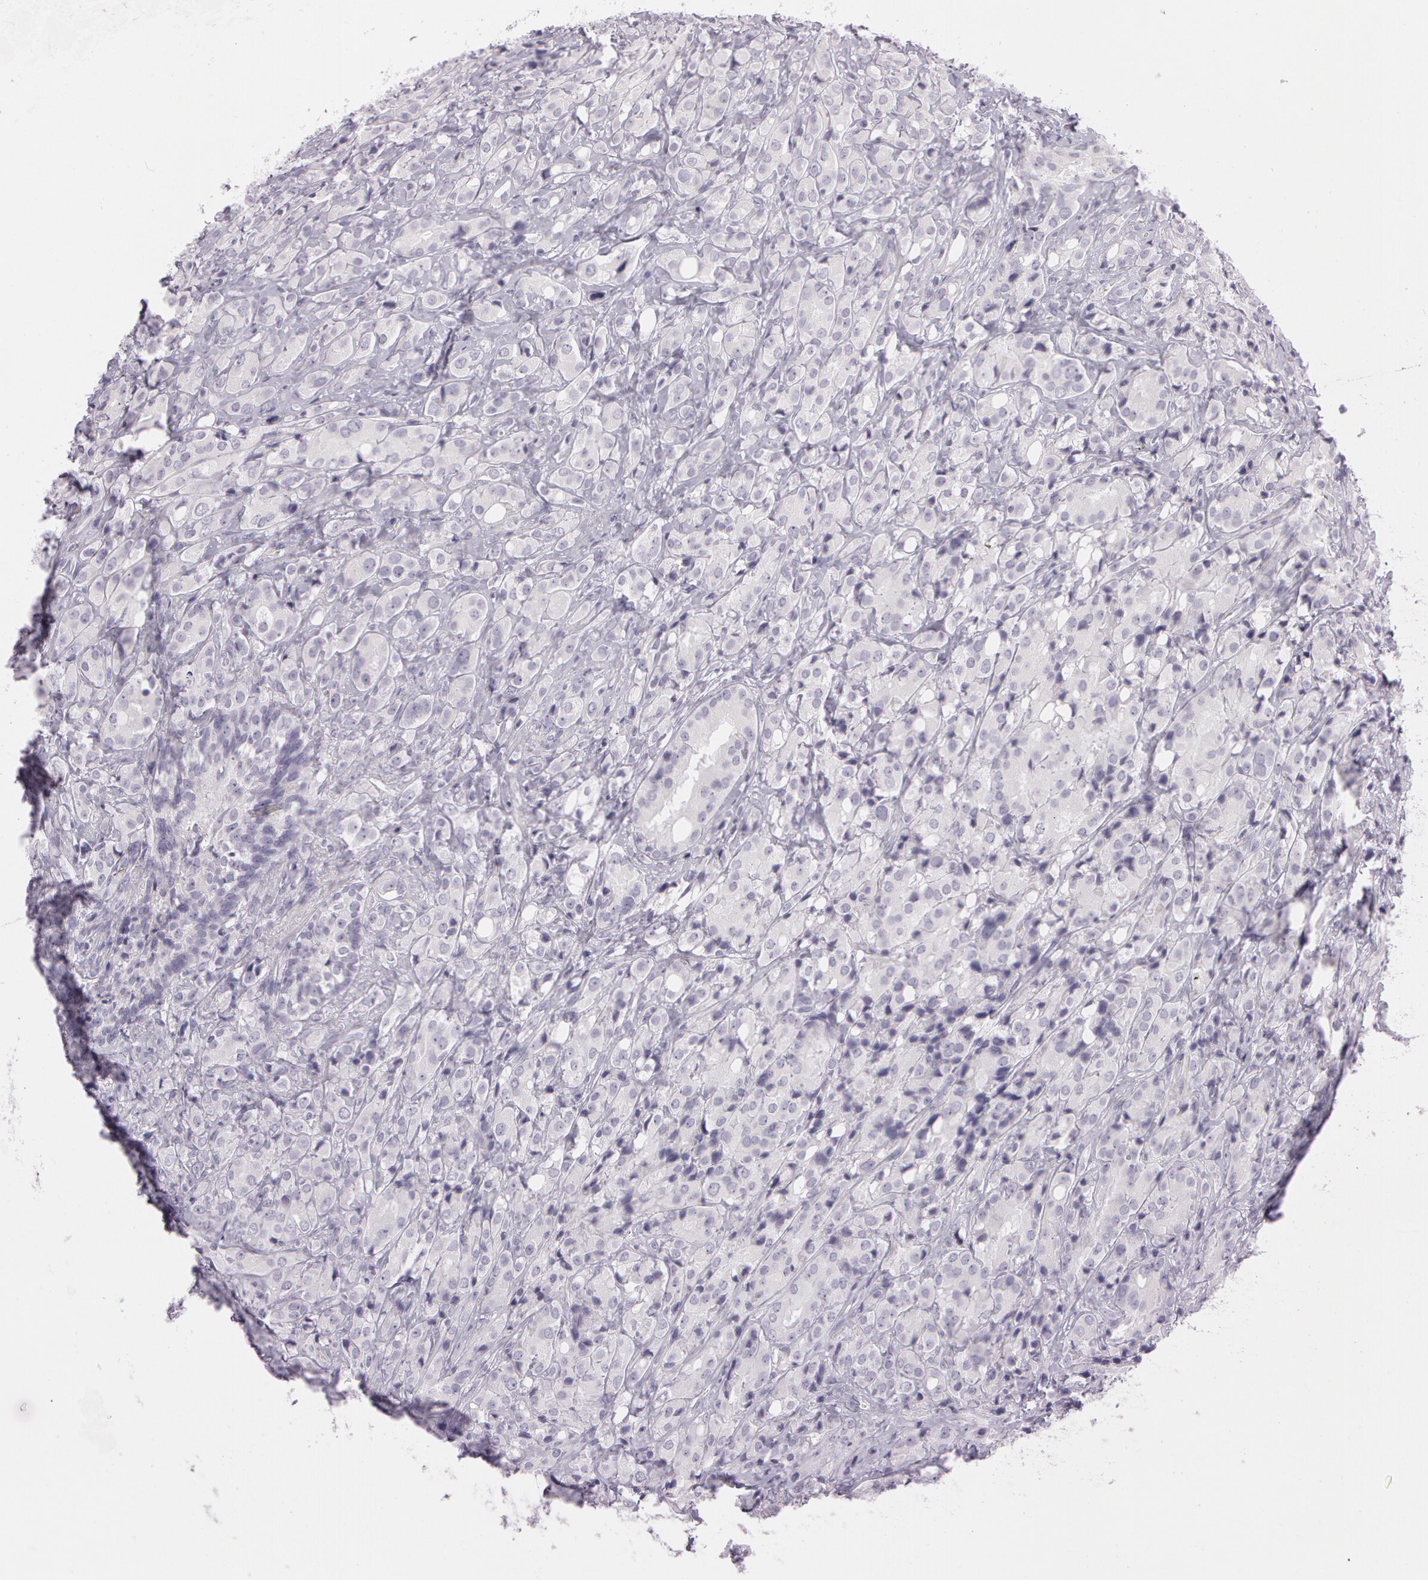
{"staining": {"intensity": "negative", "quantity": "none", "location": "none"}, "tissue": "prostate cancer", "cell_type": "Tumor cells", "image_type": "cancer", "snomed": [{"axis": "morphology", "description": "Adenocarcinoma, High grade"}, {"axis": "topography", "description": "Prostate"}], "caption": "This is an immunohistochemistry photomicrograph of human prostate cancer (high-grade adenocarcinoma). There is no staining in tumor cells.", "gene": "OTC", "patient": {"sex": "male", "age": 68}}